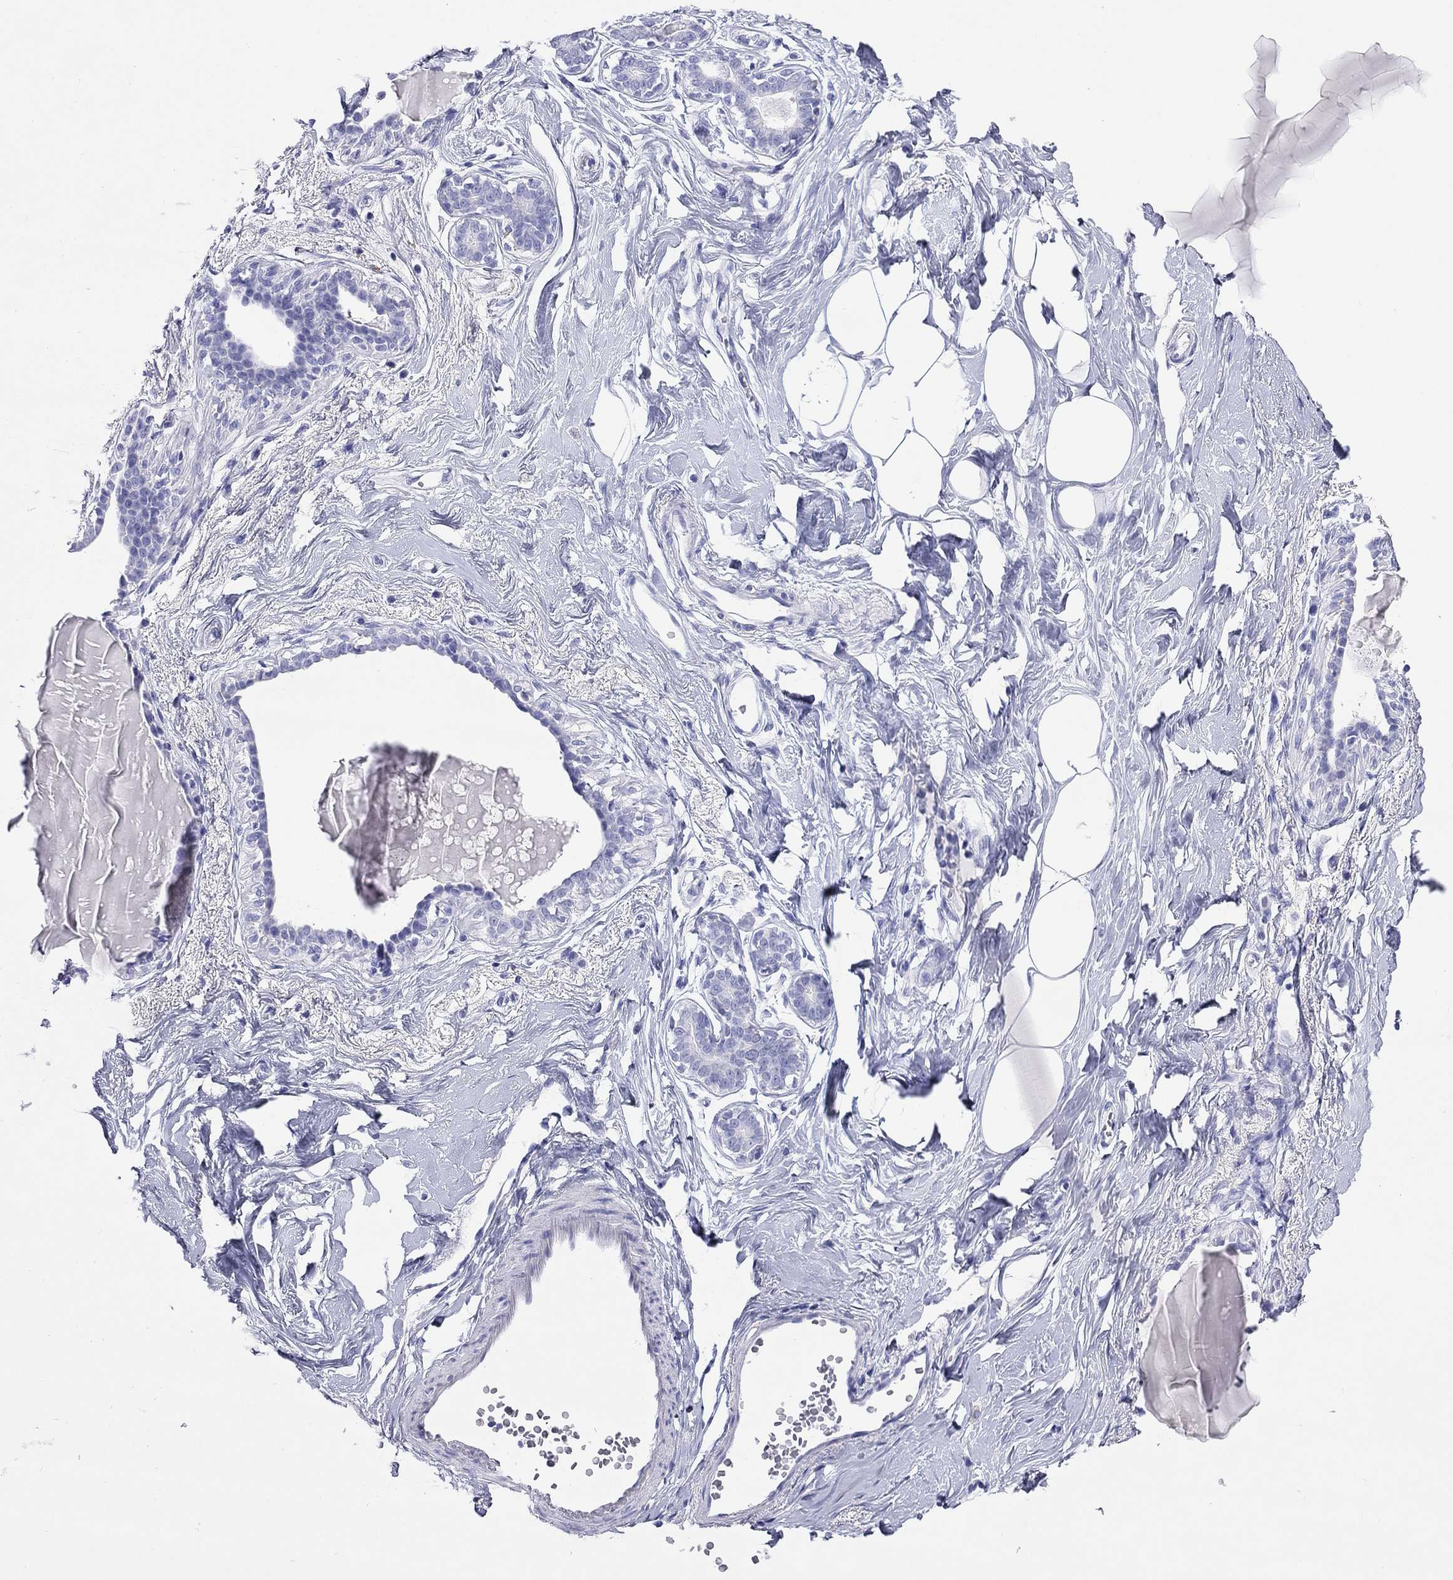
{"staining": {"intensity": "negative", "quantity": "none", "location": "none"}, "tissue": "breast", "cell_type": "Adipocytes", "image_type": "normal", "snomed": [{"axis": "morphology", "description": "Normal tissue, NOS"}, {"axis": "morphology", "description": "Lobular carcinoma, in situ"}, {"axis": "topography", "description": "Breast"}], "caption": "Benign breast was stained to show a protein in brown. There is no significant positivity in adipocytes.", "gene": "HLA", "patient": {"sex": "female", "age": 35}}